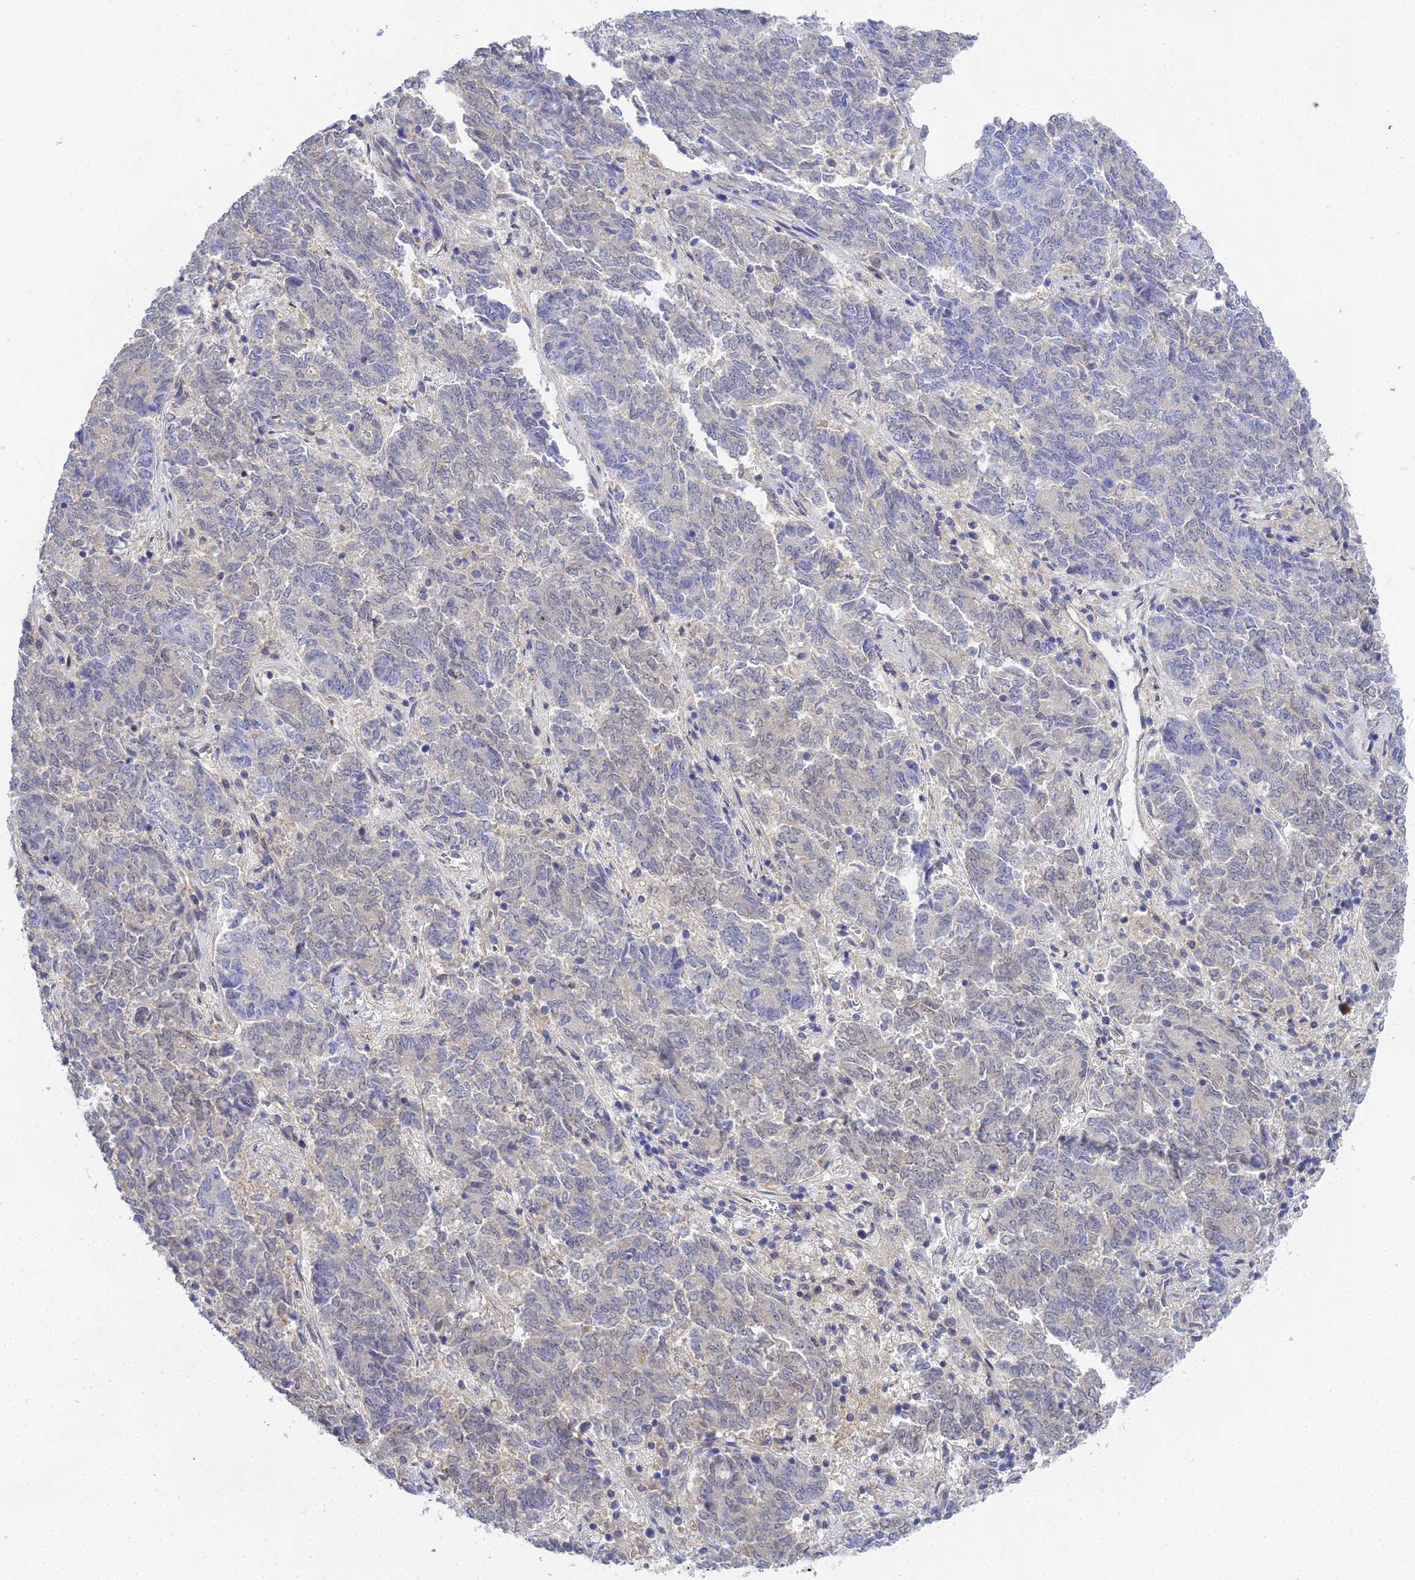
{"staining": {"intensity": "negative", "quantity": "none", "location": "none"}, "tissue": "endometrial cancer", "cell_type": "Tumor cells", "image_type": "cancer", "snomed": [{"axis": "morphology", "description": "Adenocarcinoma, NOS"}, {"axis": "topography", "description": "Endometrium"}], "caption": "This is an immunohistochemistry (IHC) micrograph of endometrial cancer (adenocarcinoma). There is no expression in tumor cells.", "gene": "DNAH14", "patient": {"sex": "female", "age": 80}}